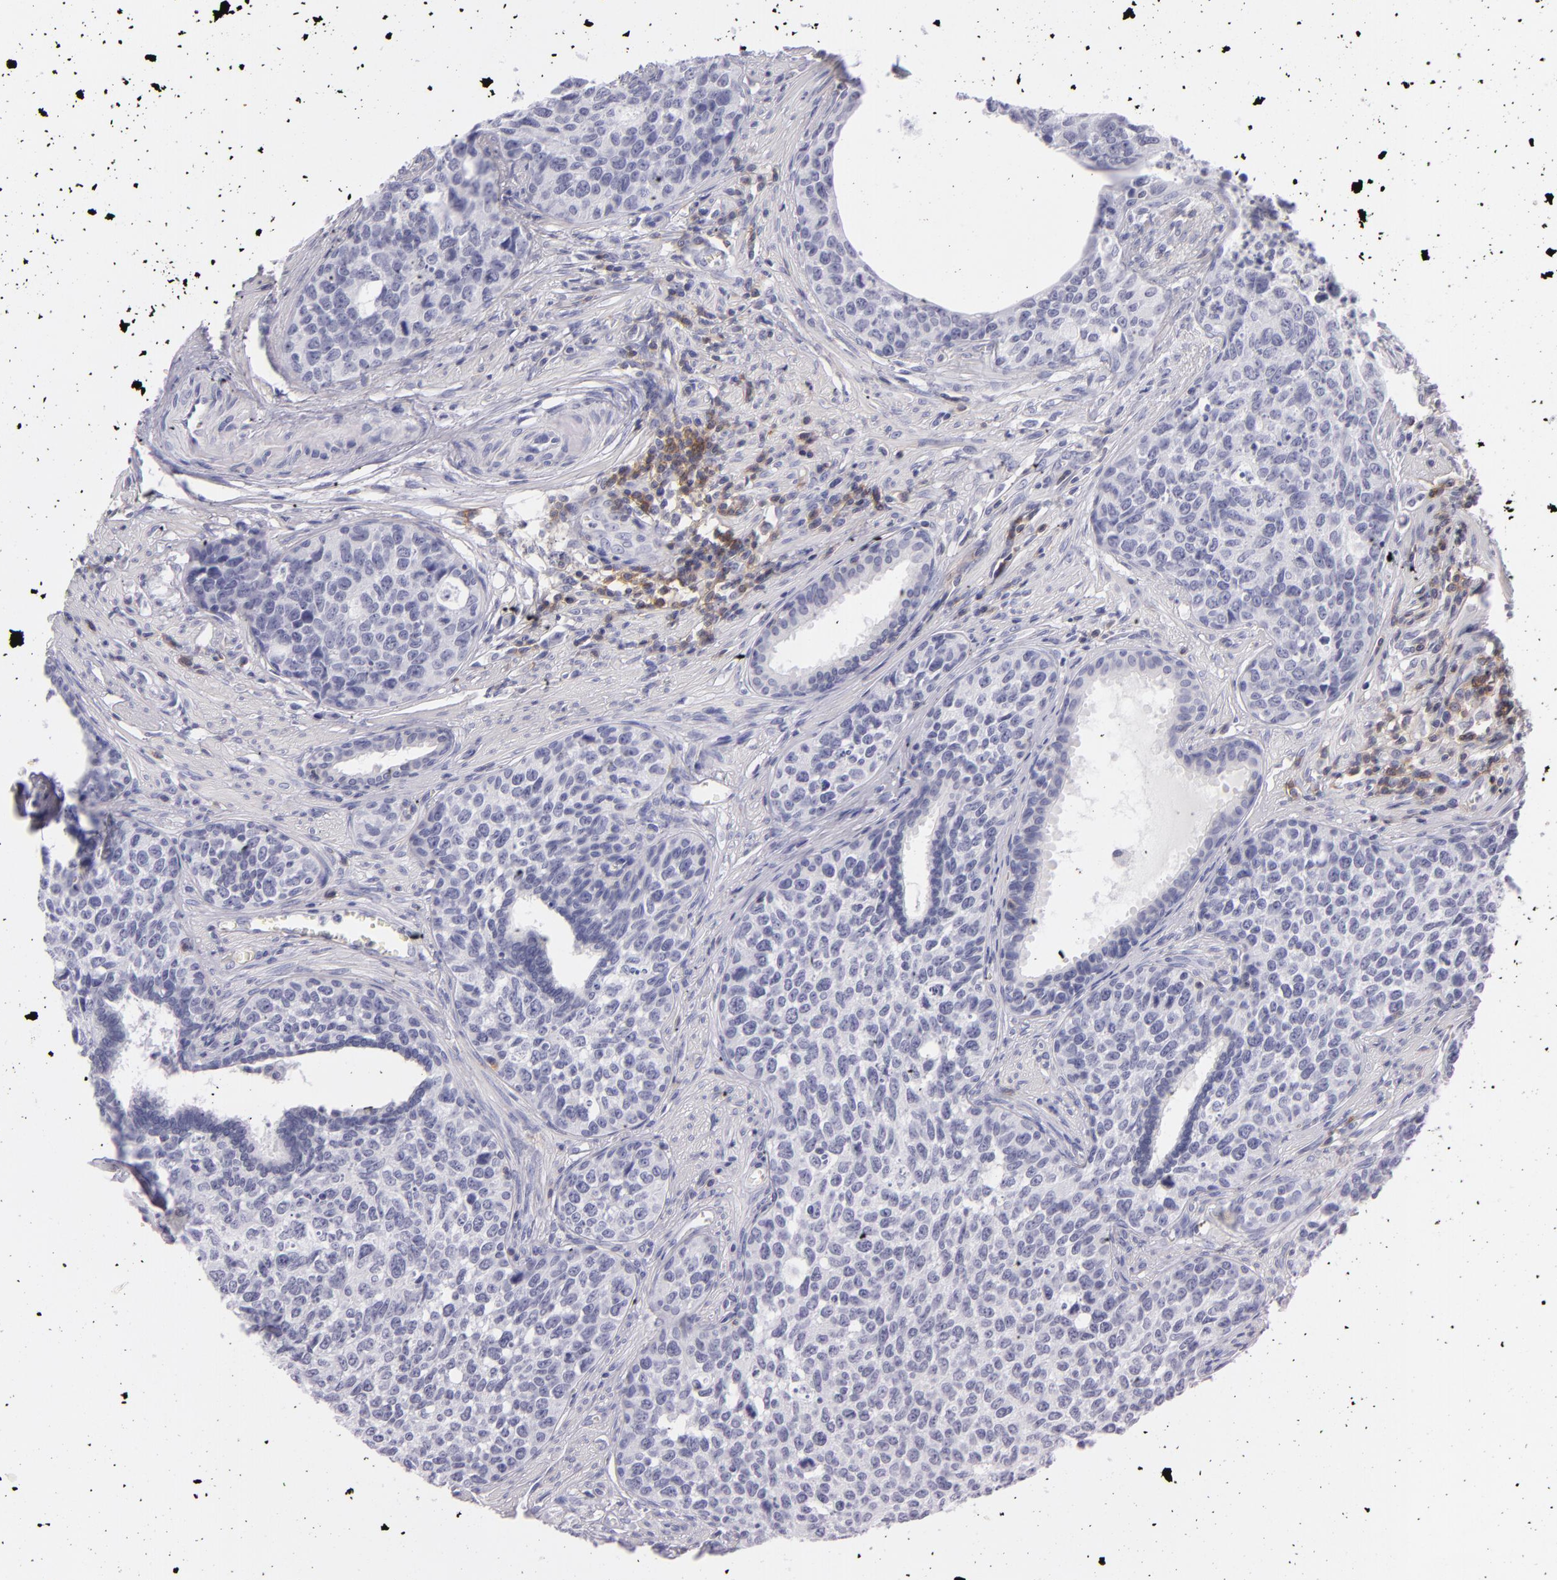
{"staining": {"intensity": "negative", "quantity": "none", "location": "none"}, "tissue": "urothelial cancer", "cell_type": "Tumor cells", "image_type": "cancer", "snomed": [{"axis": "morphology", "description": "Urothelial carcinoma, High grade"}, {"axis": "topography", "description": "Urinary bladder"}], "caption": "IHC of urothelial carcinoma (high-grade) displays no positivity in tumor cells.", "gene": "CD48", "patient": {"sex": "male", "age": 81}}